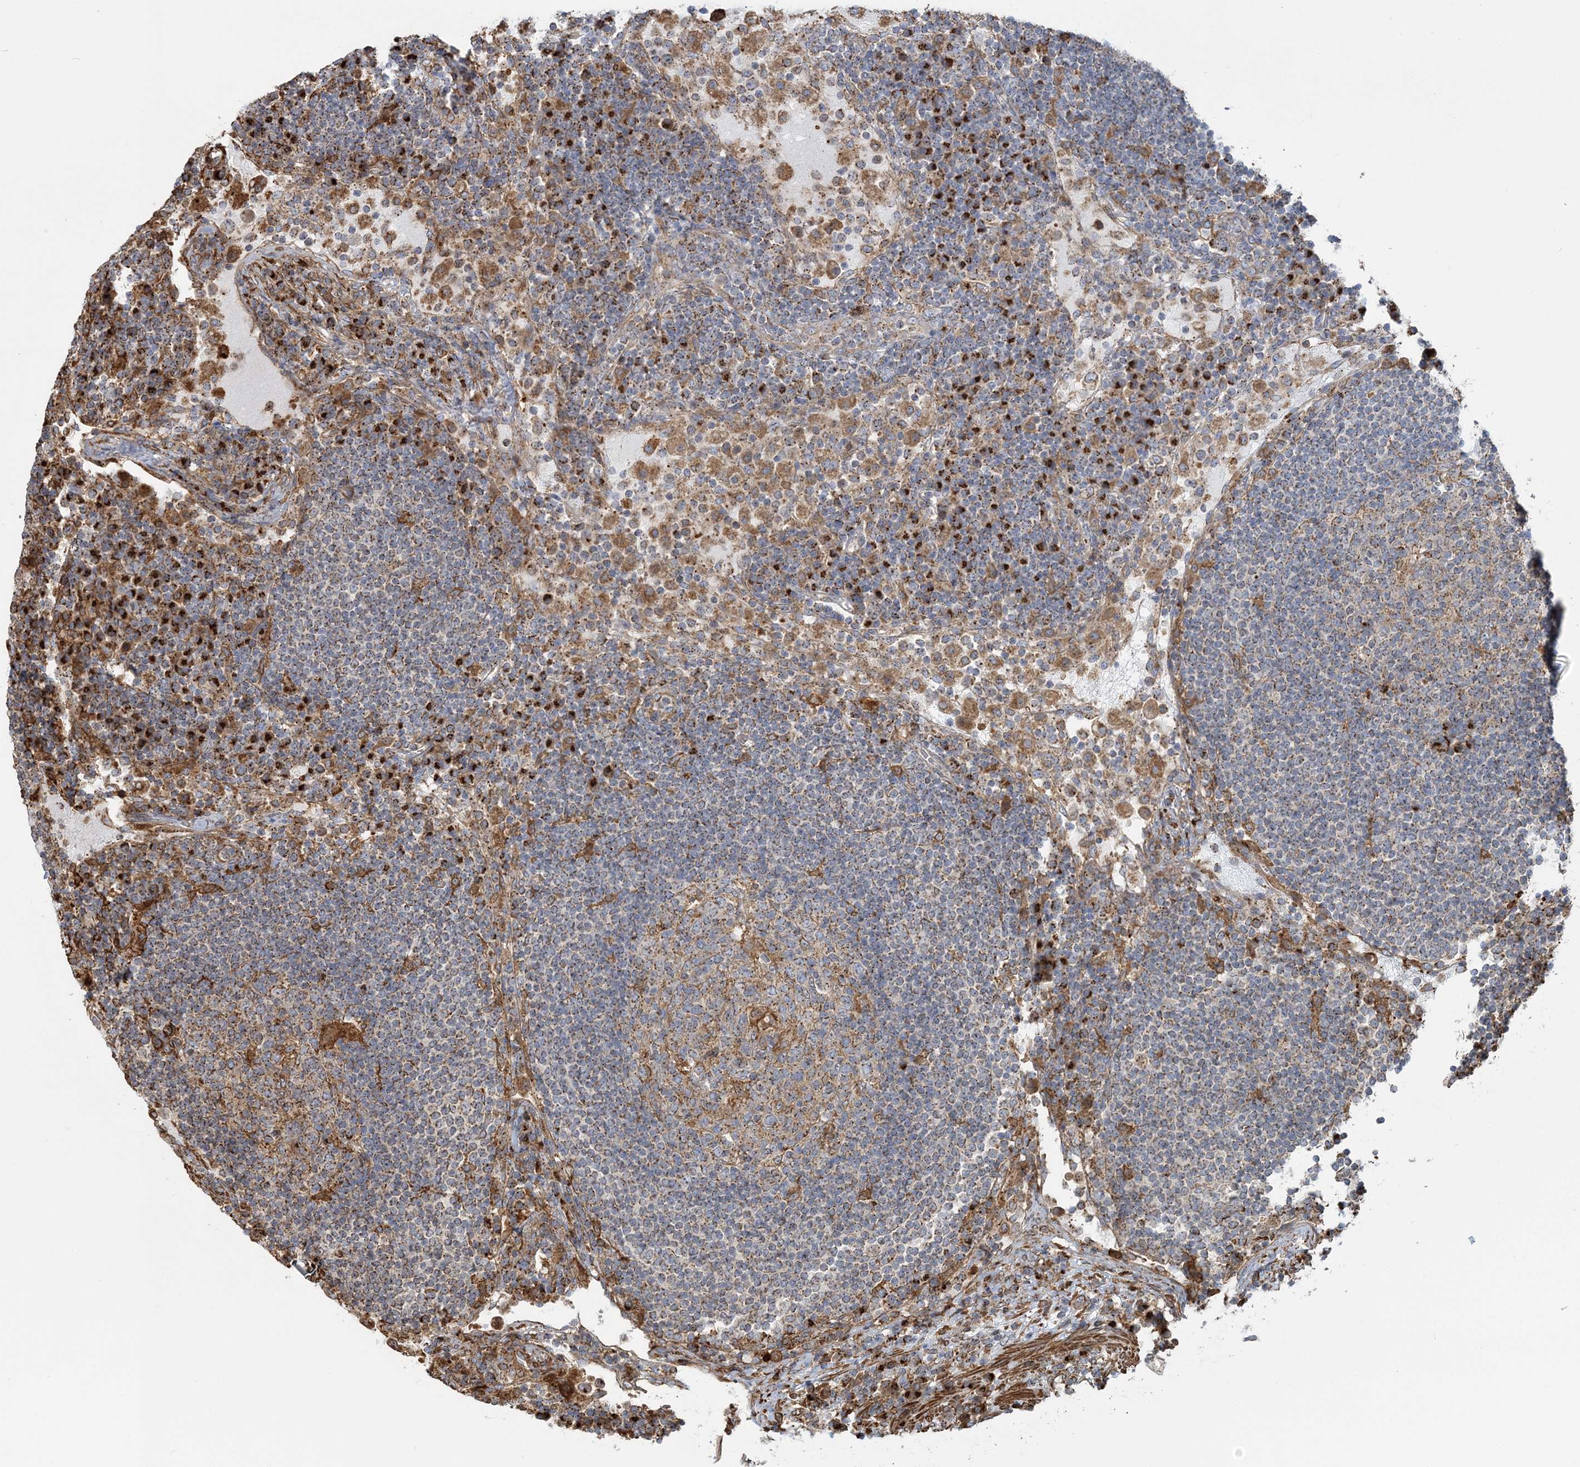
{"staining": {"intensity": "moderate", "quantity": ">75%", "location": "cytoplasmic/membranous"}, "tissue": "lymph node", "cell_type": "Germinal center cells", "image_type": "normal", "snomed": [{"axis": "morphology", "description": "Normal tissue, NOS"}, {"axis": "topography", "description": "Lymph node"}], "caption": "High-power microscopy captured an immunohistochemistry histopathology image of unremarkable lymph node, revealing moderate cytoplasmic/membranous expression in approximately >75% of germinal center cells. (DAB (3,3'-diaminobenzidine) = brown stain, brightfield microscopy at high magnification).", "gene": "TRAF3IP2", "patient": {"sex": "female", "age": 53}}